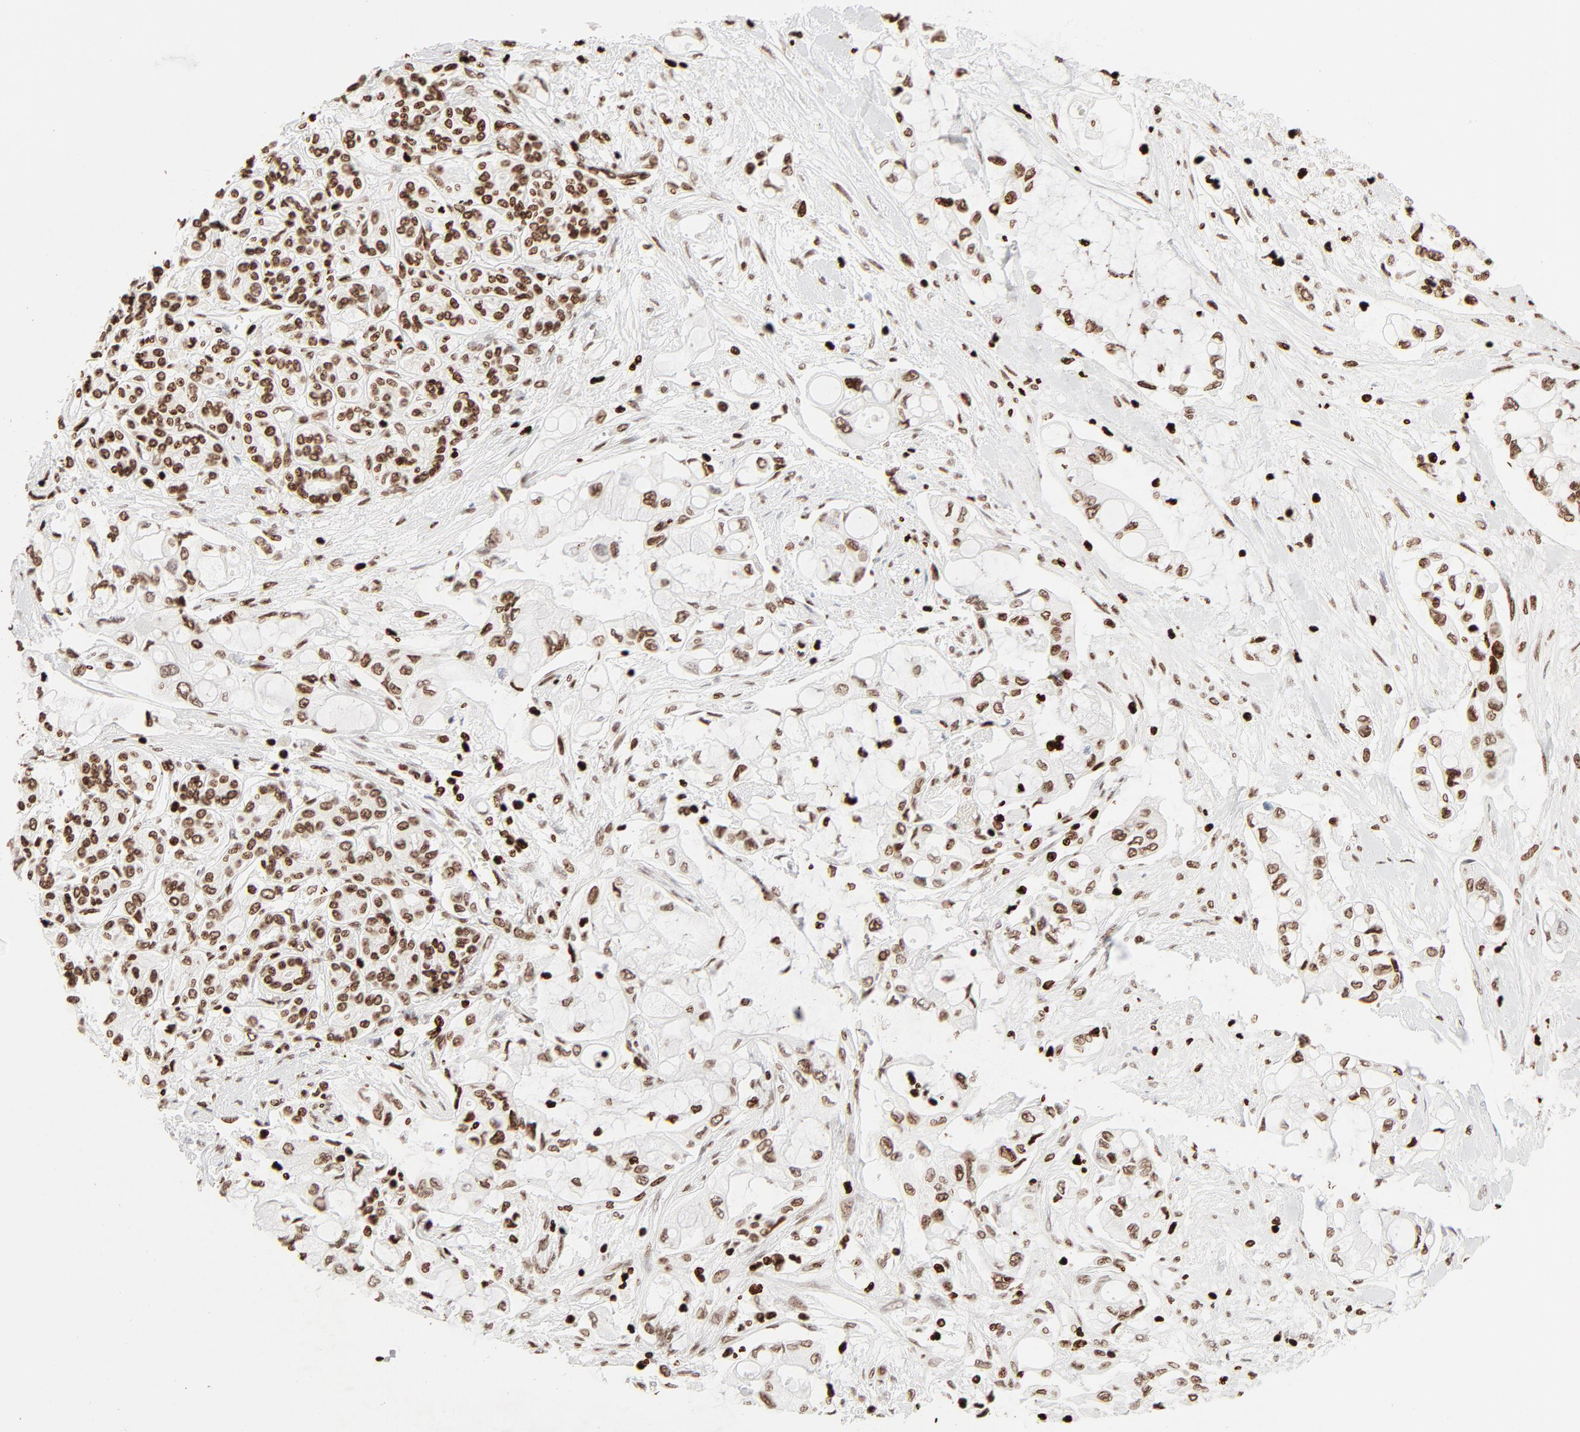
{"staining": {"intensity": "moderate", "quantity": ">75%", "location": "nuclear"}, "tissue": "pancreatic cancer", "cell_type": "Tumor cells", "image_type": "cancer", "snomed": [{"axis": "morphology", "description": "Adenocarcinoma, NOS"}, {"axis": "topography", "description": "Pancreas"}], "caption": "Immunohistochemistry histopathology image of neoplastic tissue: human pancreatic cancer stained using immunohistochemistry (IHC) displays medium levels of moderate protein expression localized specifically in the nuclear of tumor cells, appearing as a nuclear brown color.", "gene": "HMGB2", "patient": {"sex": "female", "age": 70}}